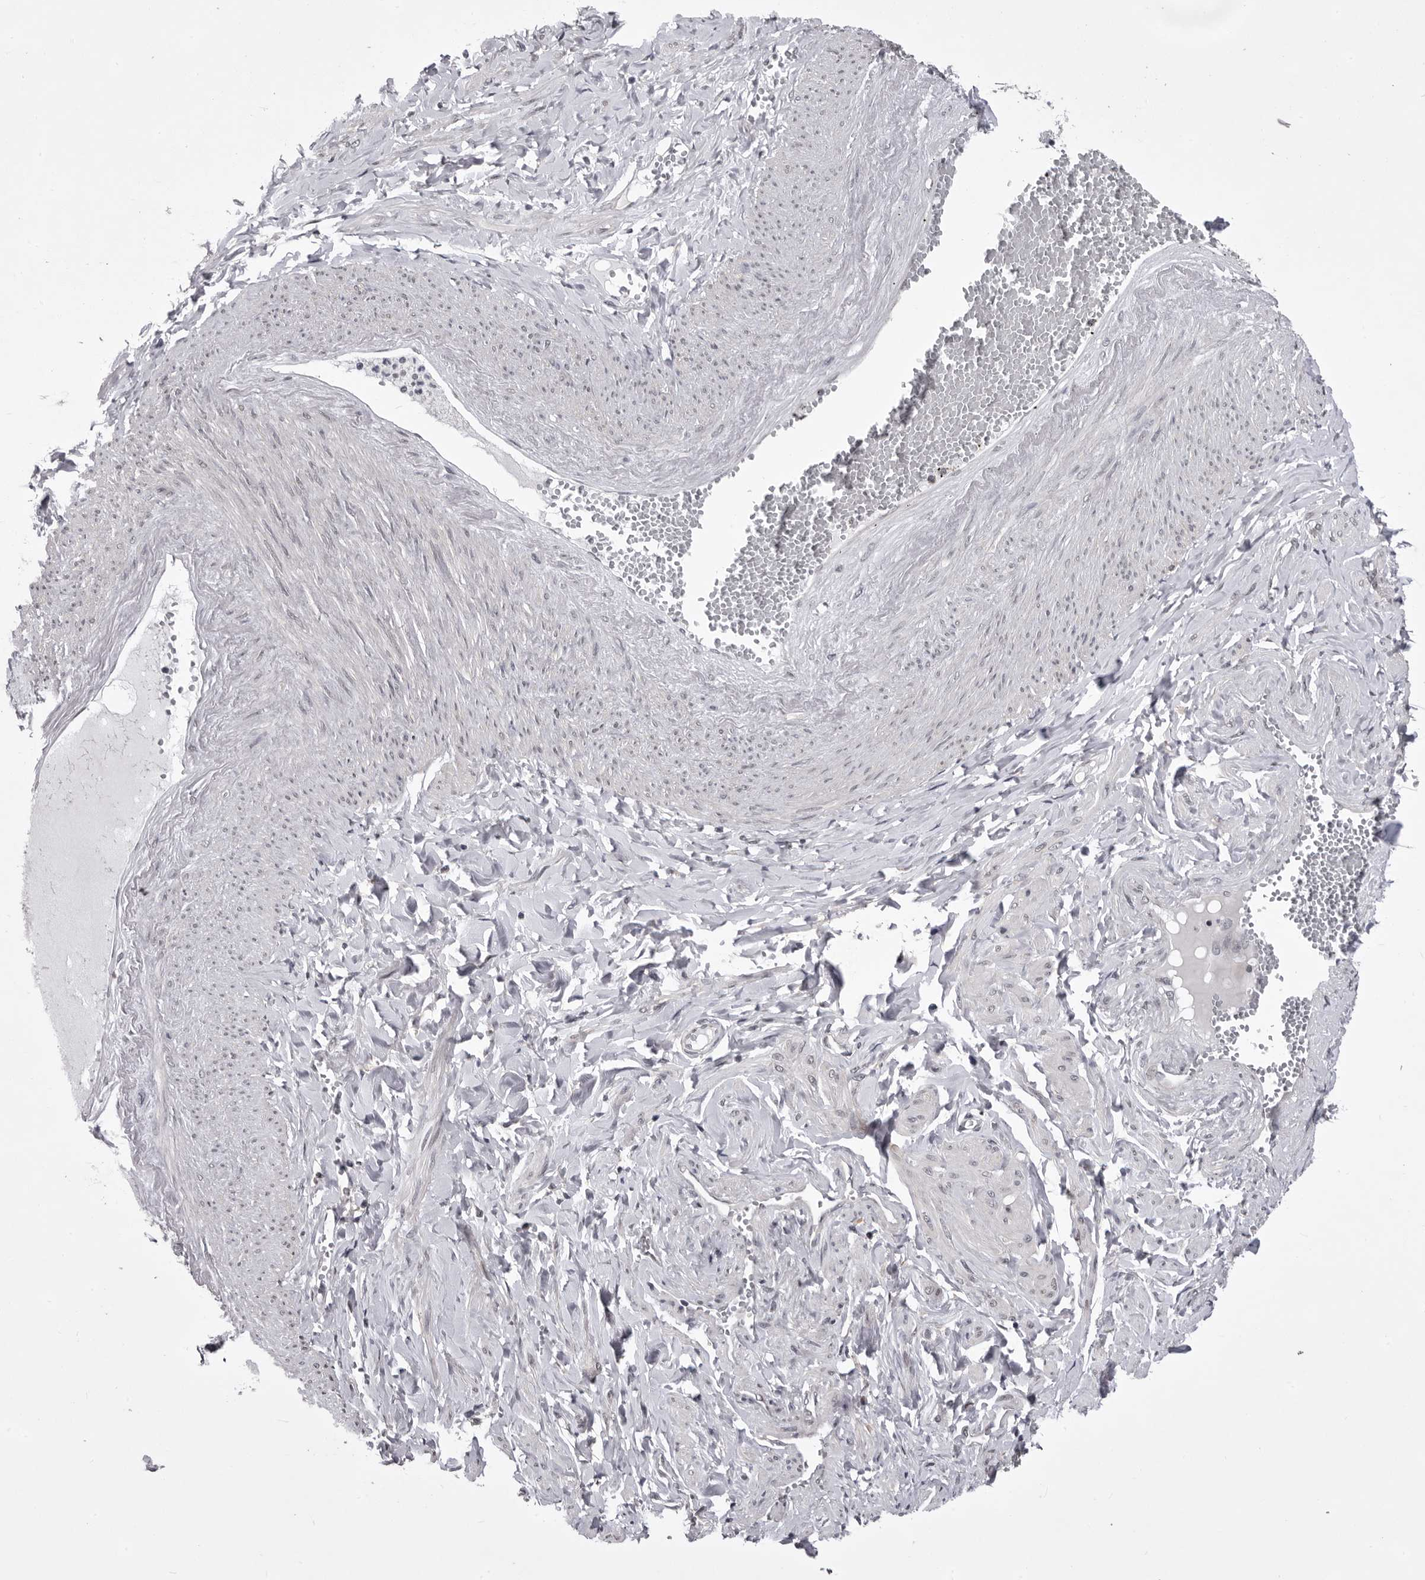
{"staining": {"intensity": "weak", "quantity": "25%-75%", "location": "cytoplasmic/membranous"}, "tissue": "adipose tissue", "cell_type": "Adipocytes", "image_type": "normal", "snomed": [{"axis": "morphology", "description": "Normal tissue, NOS"}, {"axis": "topography", "description": "Vascular tissue"}, {"axis": "topography", "description": "Fallopian tube"}, {"axis": "topography", "description": "Ovary"}], "caption": "Immunohistochemistry (IHC) of benign adipose tissue exhibits low levels of weak cytoplasmic/membranous staining in about 25%-75% of adipocytes.", "gene": "PRPF3", "patient": {"sex": "female", "age": 67}}